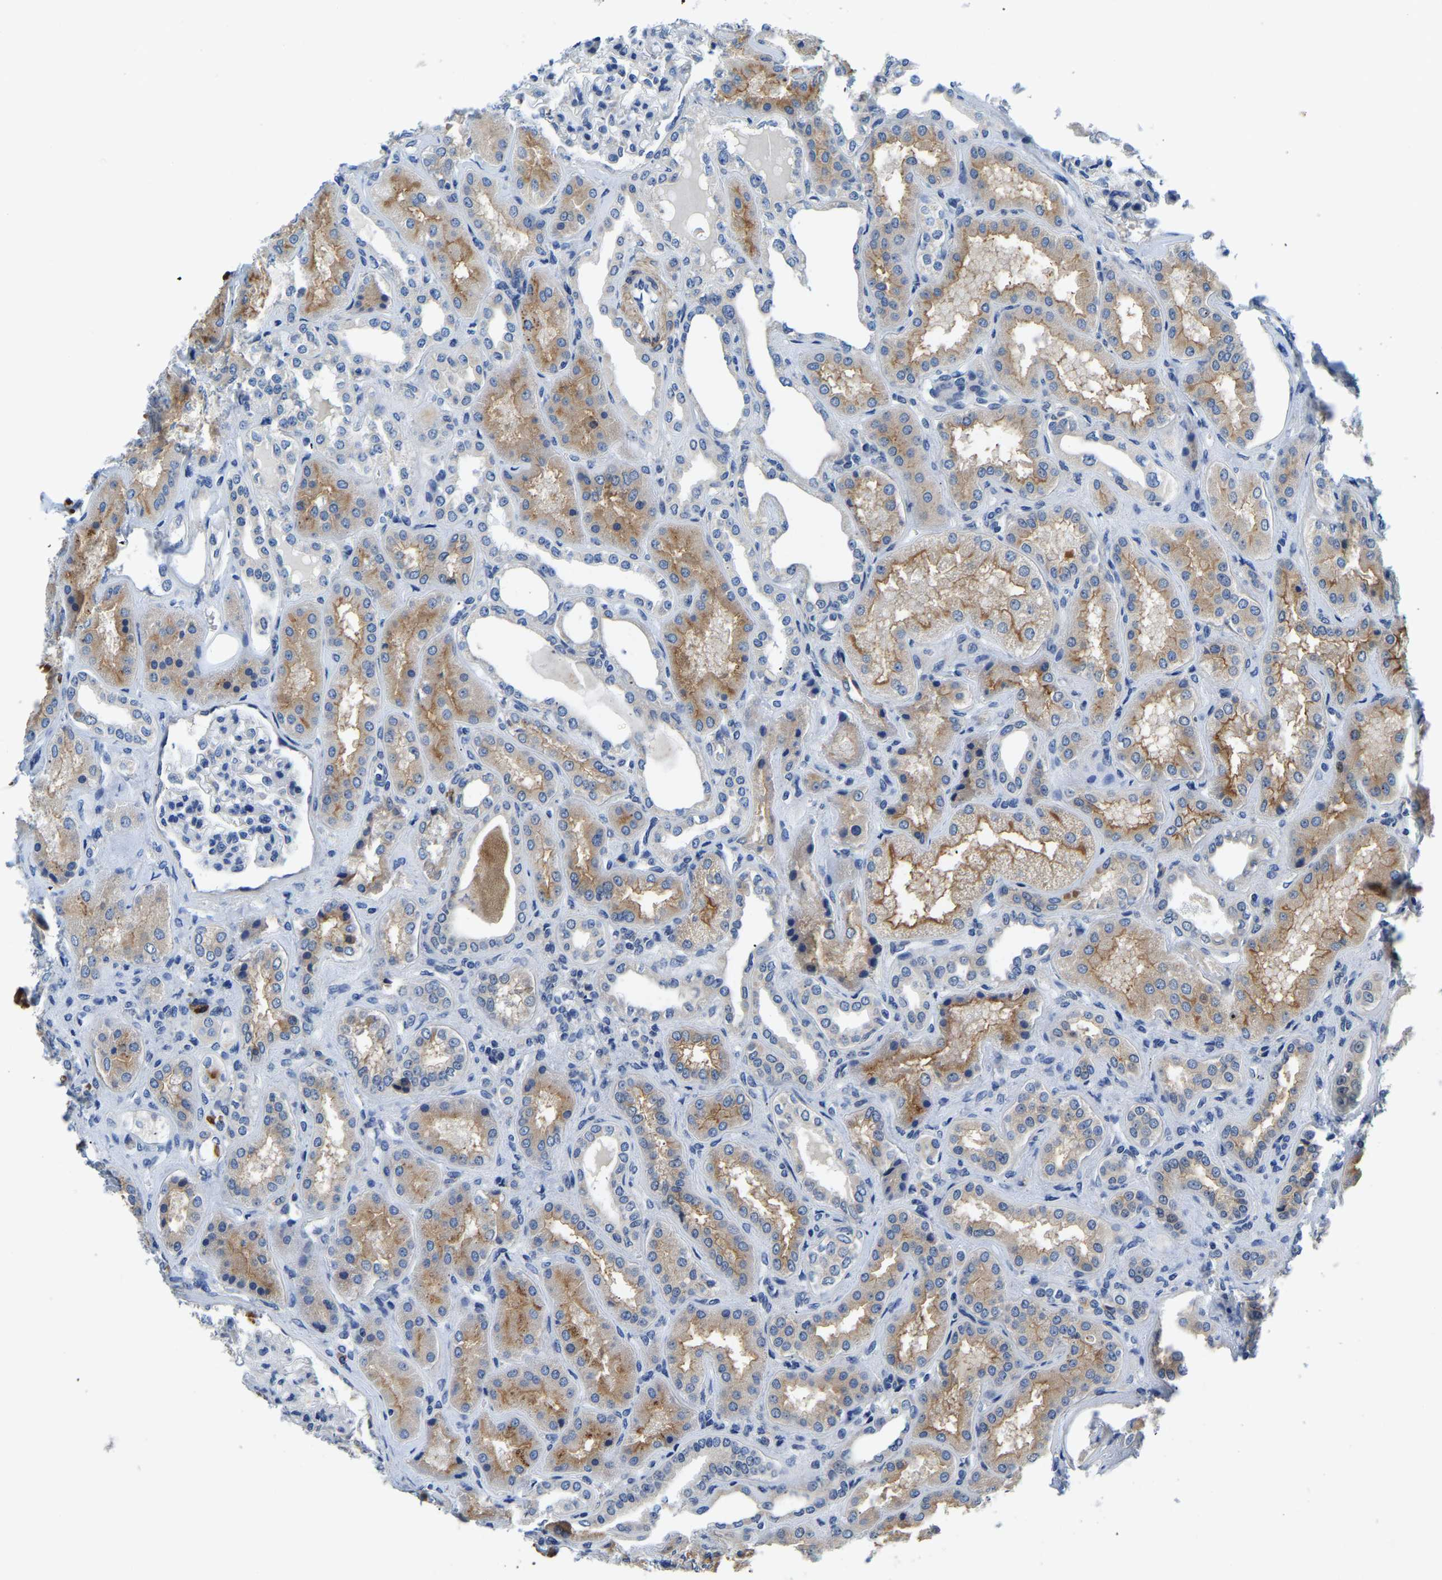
{"staining": {"intensity": "negative", "quantity": "none", "location": "none"}, "tissue": "kidney", "cell_type": "Cells in glomeruli", "image_type": "normal", "snomed": [{"axis": "morphology", "description": "Normal tissue, NOS"}, {"axis": "topography", "description": "Kidney"}], "caption": "Kidney was stained to show a protein in brown. There is no significant staining in cells in glomeruli. (IHC, brightfield microscopy, high magnification).", "gene": "LIAS", "patient": {"sex": "female", "age": 56}}